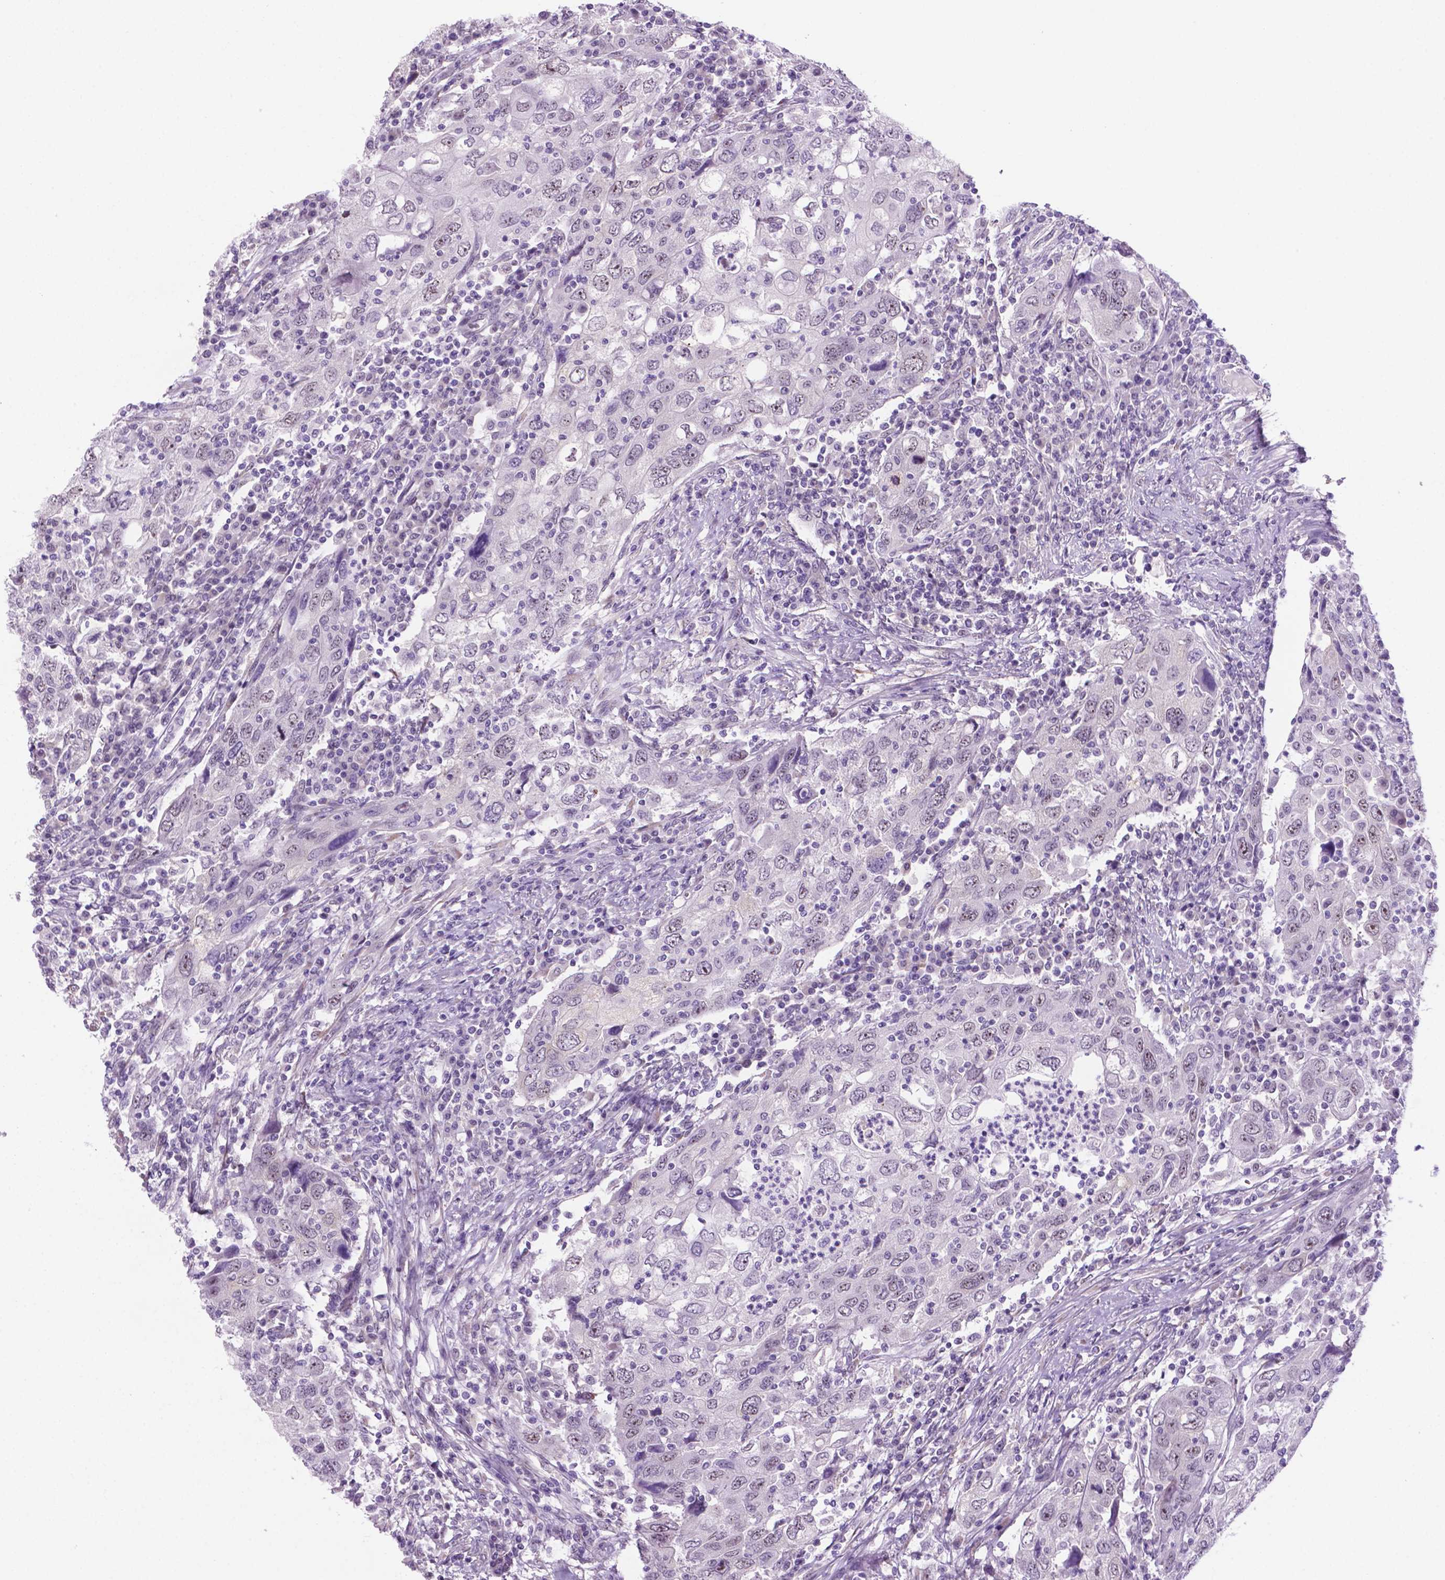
{"staining": {"intensity": "weak", "quantity": "<25%", "location": "nuclear"}, "tissue": "urothelial cancer", "cell_type": "Tumor cells", "image_type": "cancer", "snomed": [{"axis": "morphology", "description": "Urothelial carcinoma, High grade"}, {"axis": "topography", "description": "Urinary bladder"}], "caption": "The image exhibits no staining of tumor cells in urothelial carcinoma (high-grade).", "gene": "C18orf21", "patient": {"sex": "male", "age": 76}}